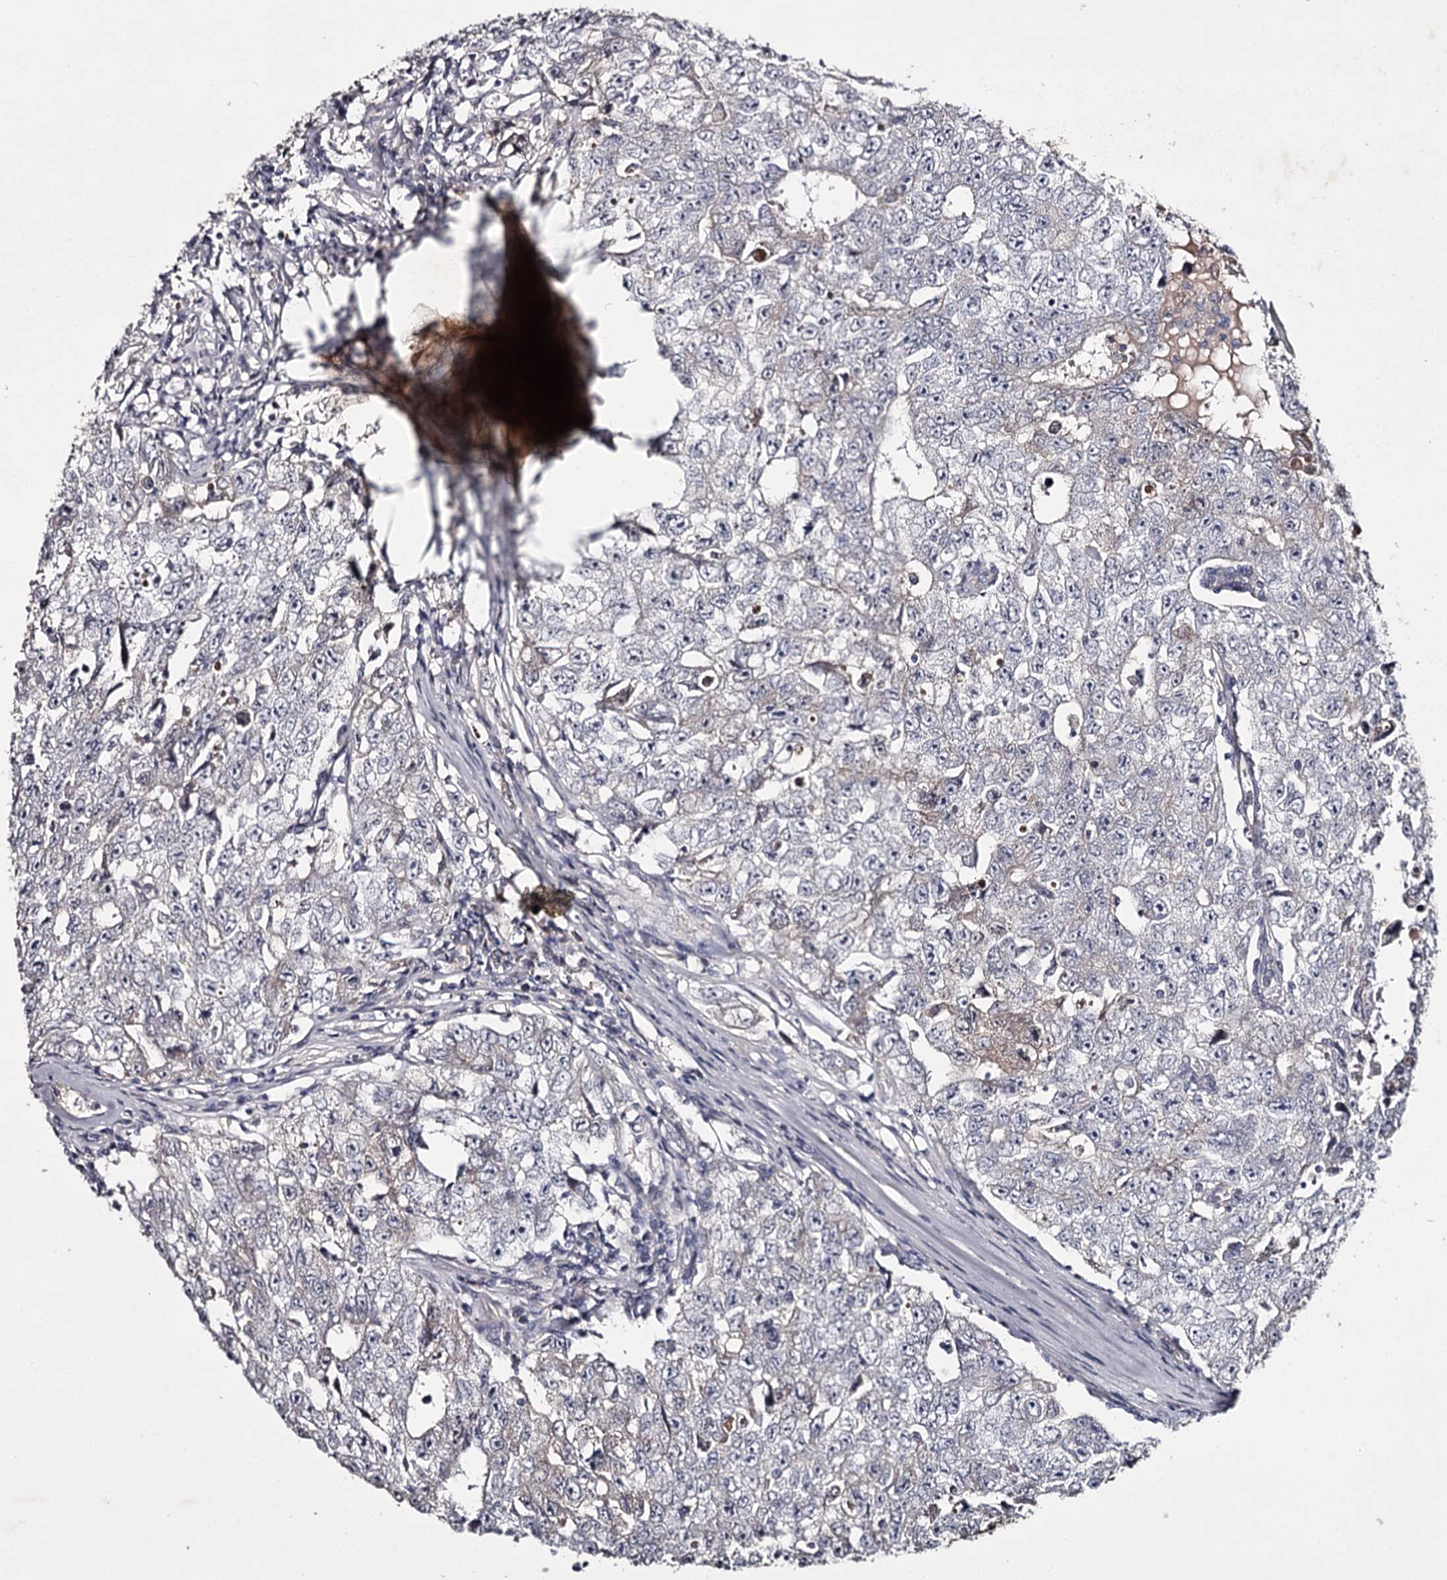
{"staining": {"intensity": "negative", "quantity": "none", "location": "none"}, "tissue": "testis cancer", "cell_type": "Tumor cells", "image_type": "cancer", "snomed": [{"axis": "morphology", "description": "Carcinoma, Embryonal, NOS"}, {"axis": "topography", "description": "Testis"}], "caption": "DAB (3,3'-diaminobenzidine) immunohistochemical staining of human embryonal carcinoma (testis) displays no significant positivity in tumor cells. The staining is performed using DAB (3,3'-diaminobenzidine) brown chromogen with nuclei counter-stained in using hematoxylin.", "gene": "FDXACB1", "patient": {"sex": "male", "age": 17}}